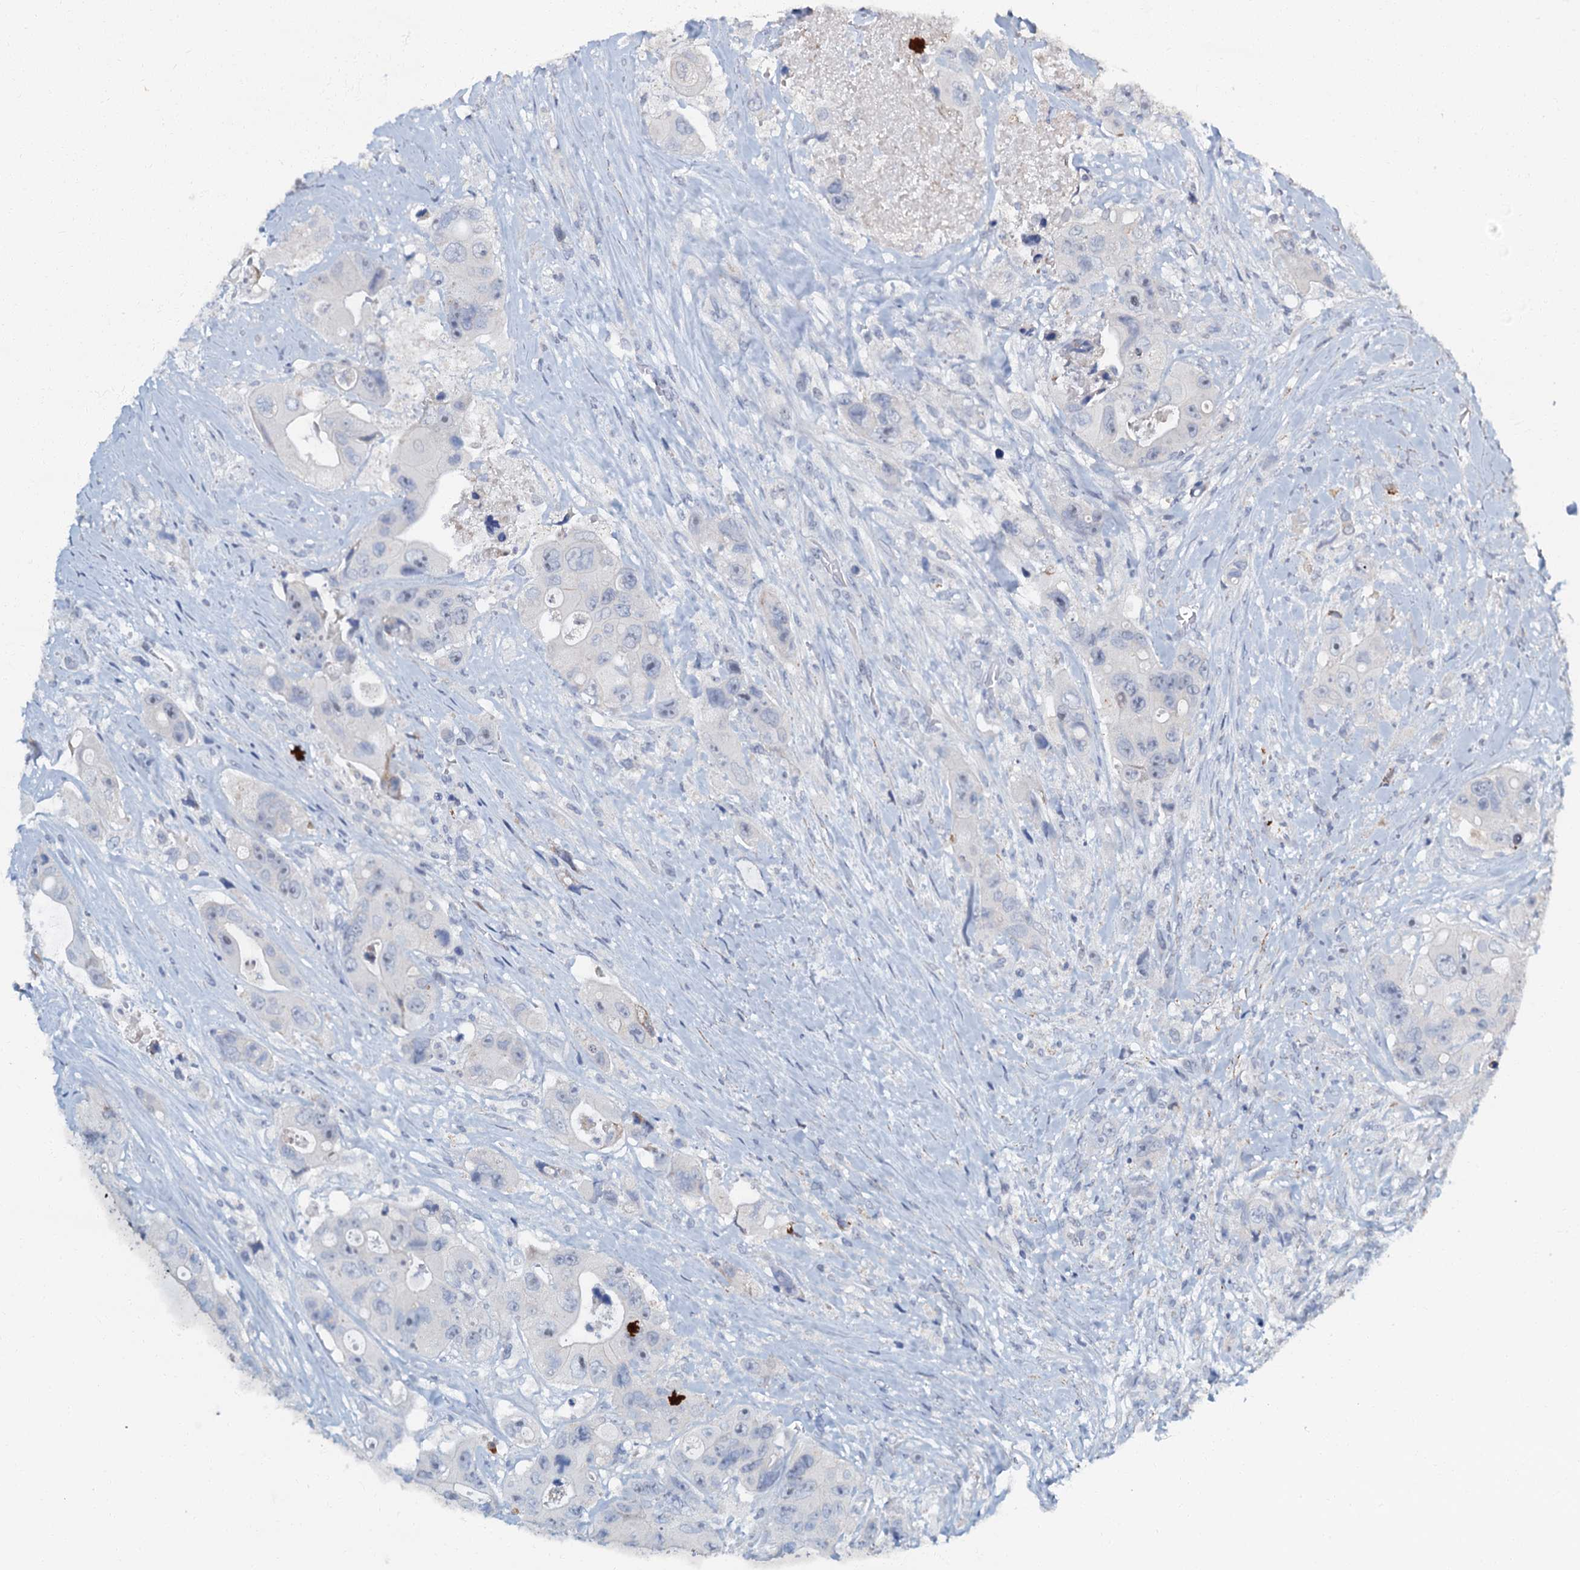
{"staining": {"intensity": "negative", "quantity": "none", "location": "none"}, "tissue": "colorectal cancer", "cell_type": "Tumor cells", "image_type": "cancer", "snomed": [{"axis": "morphology", "description": "Adenocarcinoma, NOS"}, {"axis": "topography", "description": "Colon"}], "caption": "Immunohistochemical staining of human colorectal cancer displays no significant expression in tumor cells. (Brightfield microscopy of DAB immunohistochemistry (IHC) at high magnification).", "gene": "OLAH", "patient": {"sex": "female", "age": 46}}